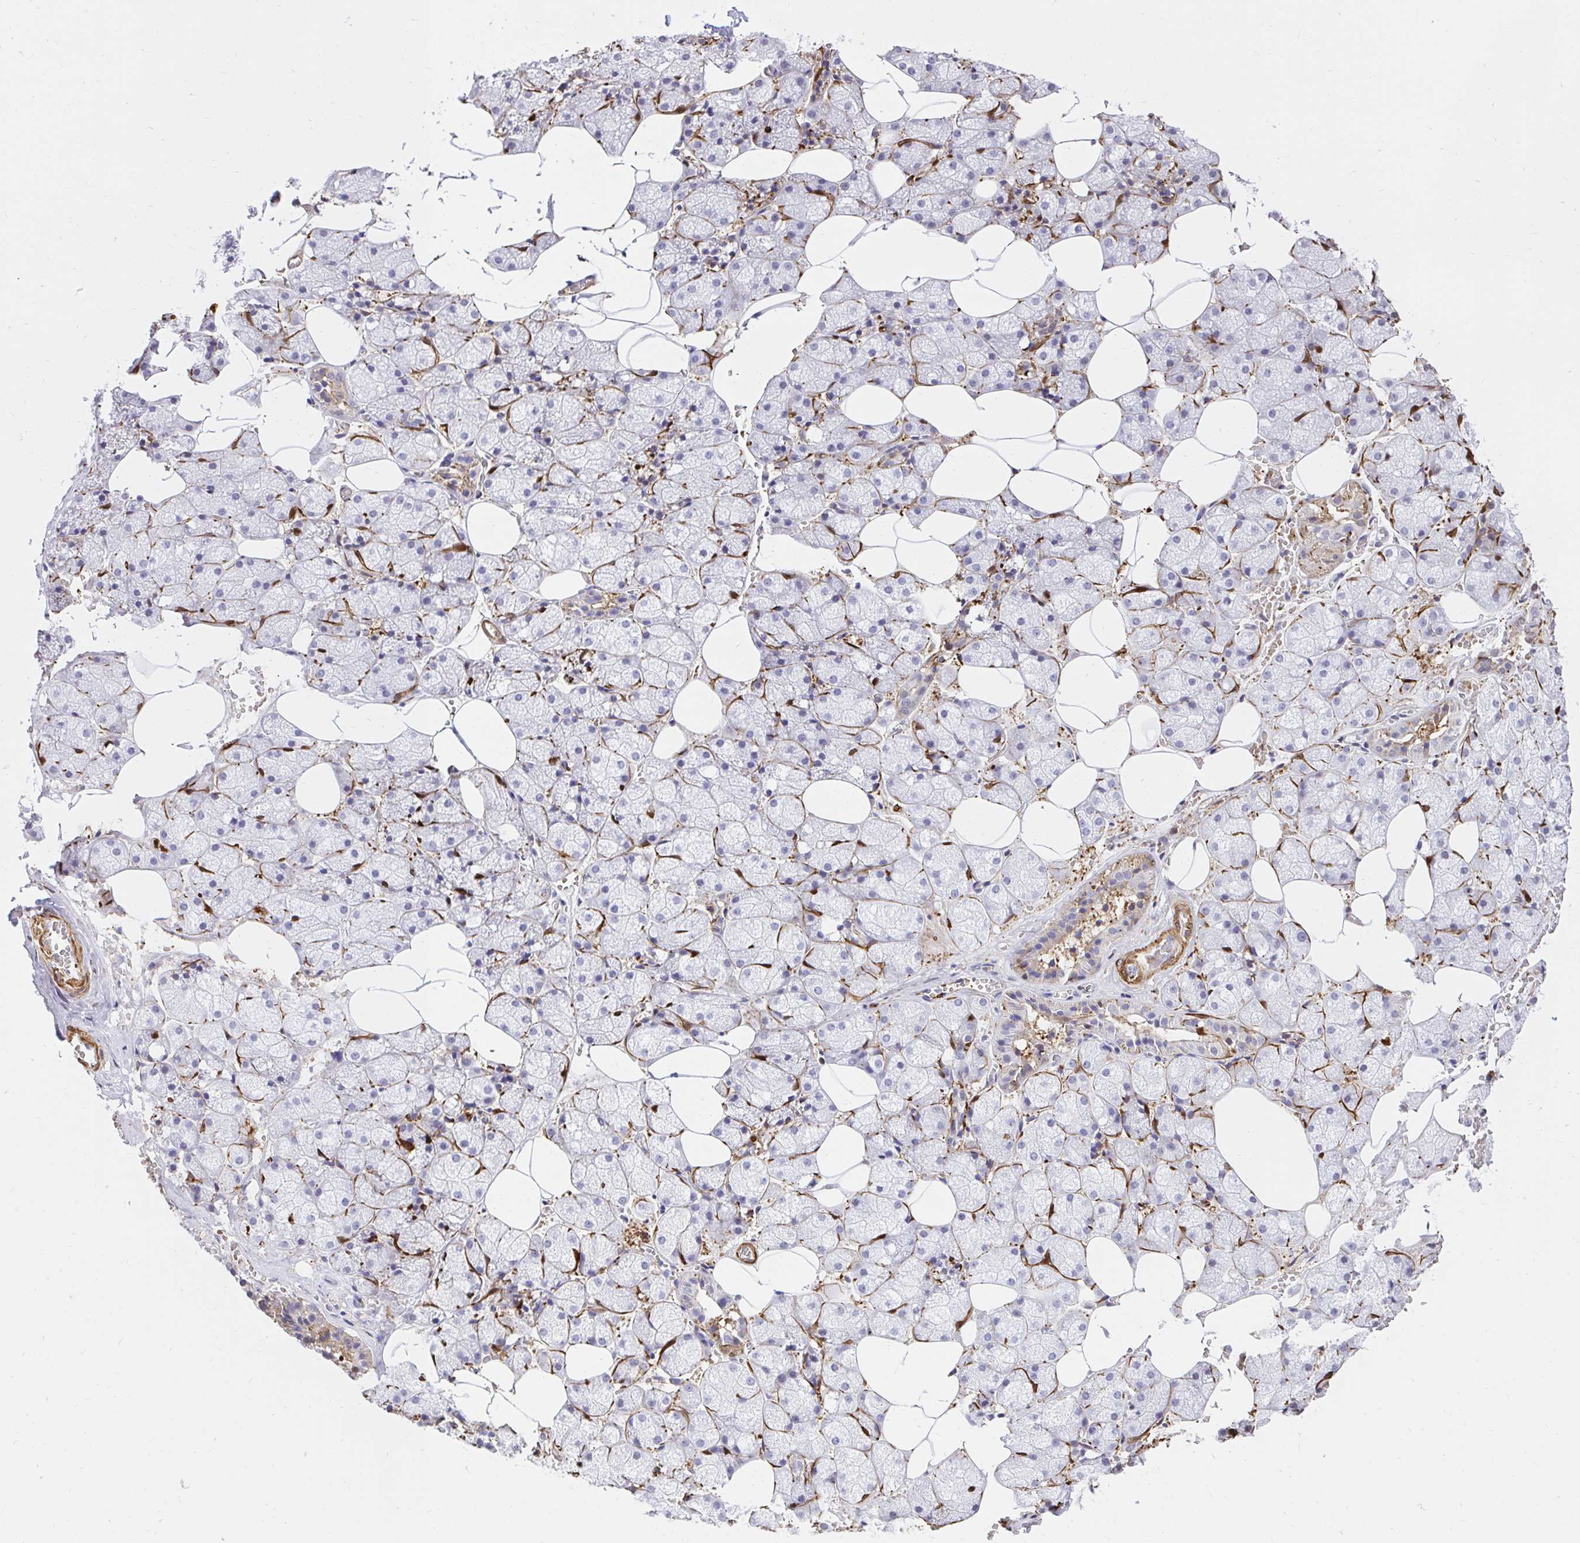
{"staining": {"intensity": "moderate", "quantity": "25%-75%", "location": "cytoplasmic/membranous"}, "tissue": "salivary gland", "cell_type": "Glandular cells", "image_type": "normal", "snomed": [{"axis": "morphology", "description": "Normal tissue, NOS"}, {"axis": "topography", "description": "Salivary gland"}, {"axis": "topography", "description": "Peripheral nerve tissue"}], "caption": "DAB (3,3'-diaminobenzidine) immunohistochemical staining of benign salivary gland demonstrates moderate cytoplasmic/membranous protein staining in about 25%-75% of glandular cells. Nuclei are stained in blue.", "gene": "GSN", "patient": {"sex": "male", "age": 38}}